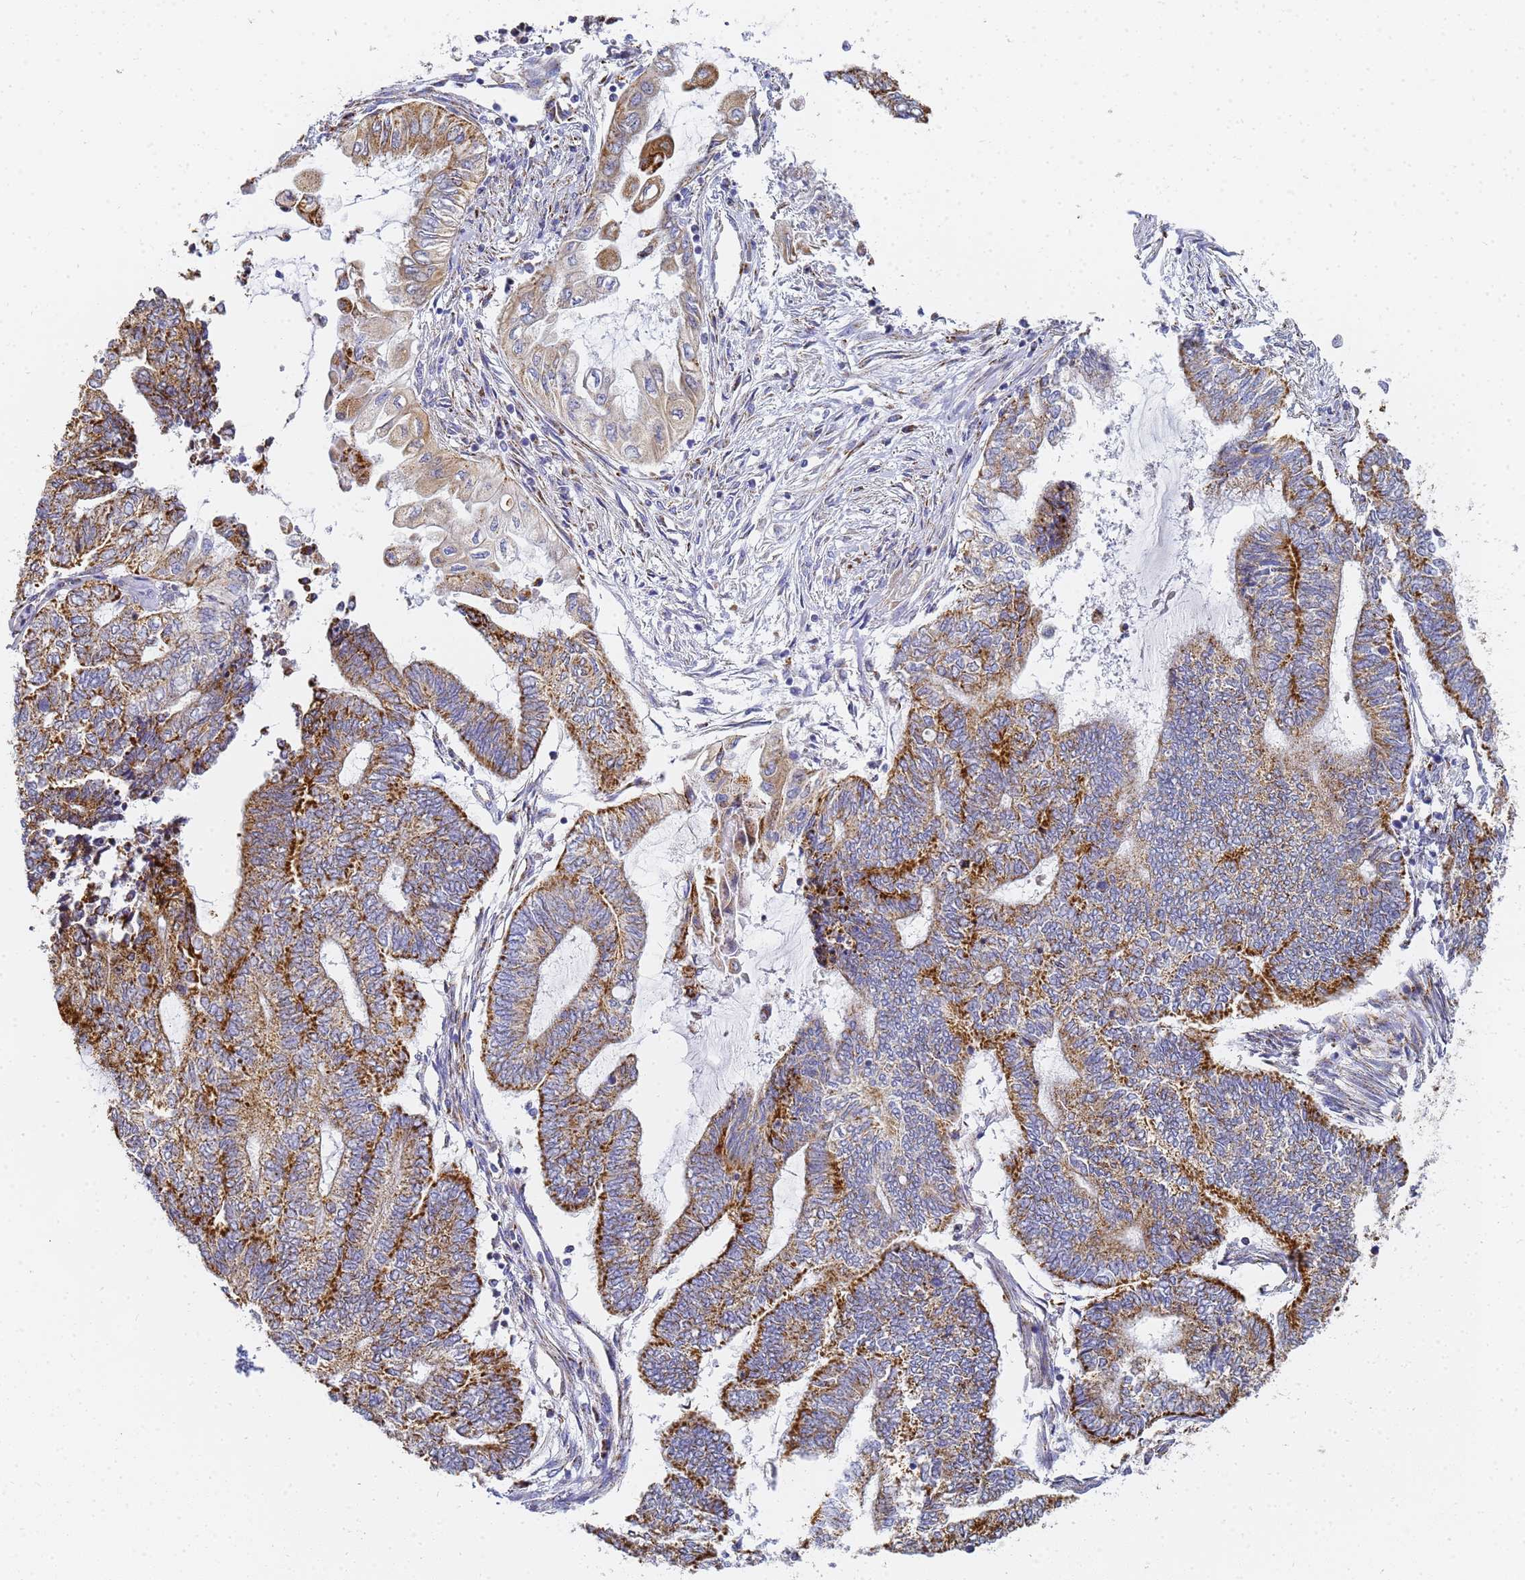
{"staining": {"intensity": "strong", "quantity": "25%-75%", "location": "cytoplasmic/membranous"}, "tissue": "endometrial cancer", "cell_type": "Tumor cells", "image_type": "cancer", "snomed": [{"axis": "morphology", "description": "Adenocarcinoma, NOS"}, {"axis": "topography", "description": "Uterus"}, {"axis": "topography", "description": "Endometrium"}], "caption": "Protein expression analysis of endometrial adenocarcinoma exhibits strong cytoplasmic/membranous expression in about 25%-75% of tumor cells. Using DAB (brown) and hematoxylin (blue) stains, captured at high magnification using brightfield microscopy.", "gene": "CNIH4", "patient": {"sex": "female", "age": 70}}